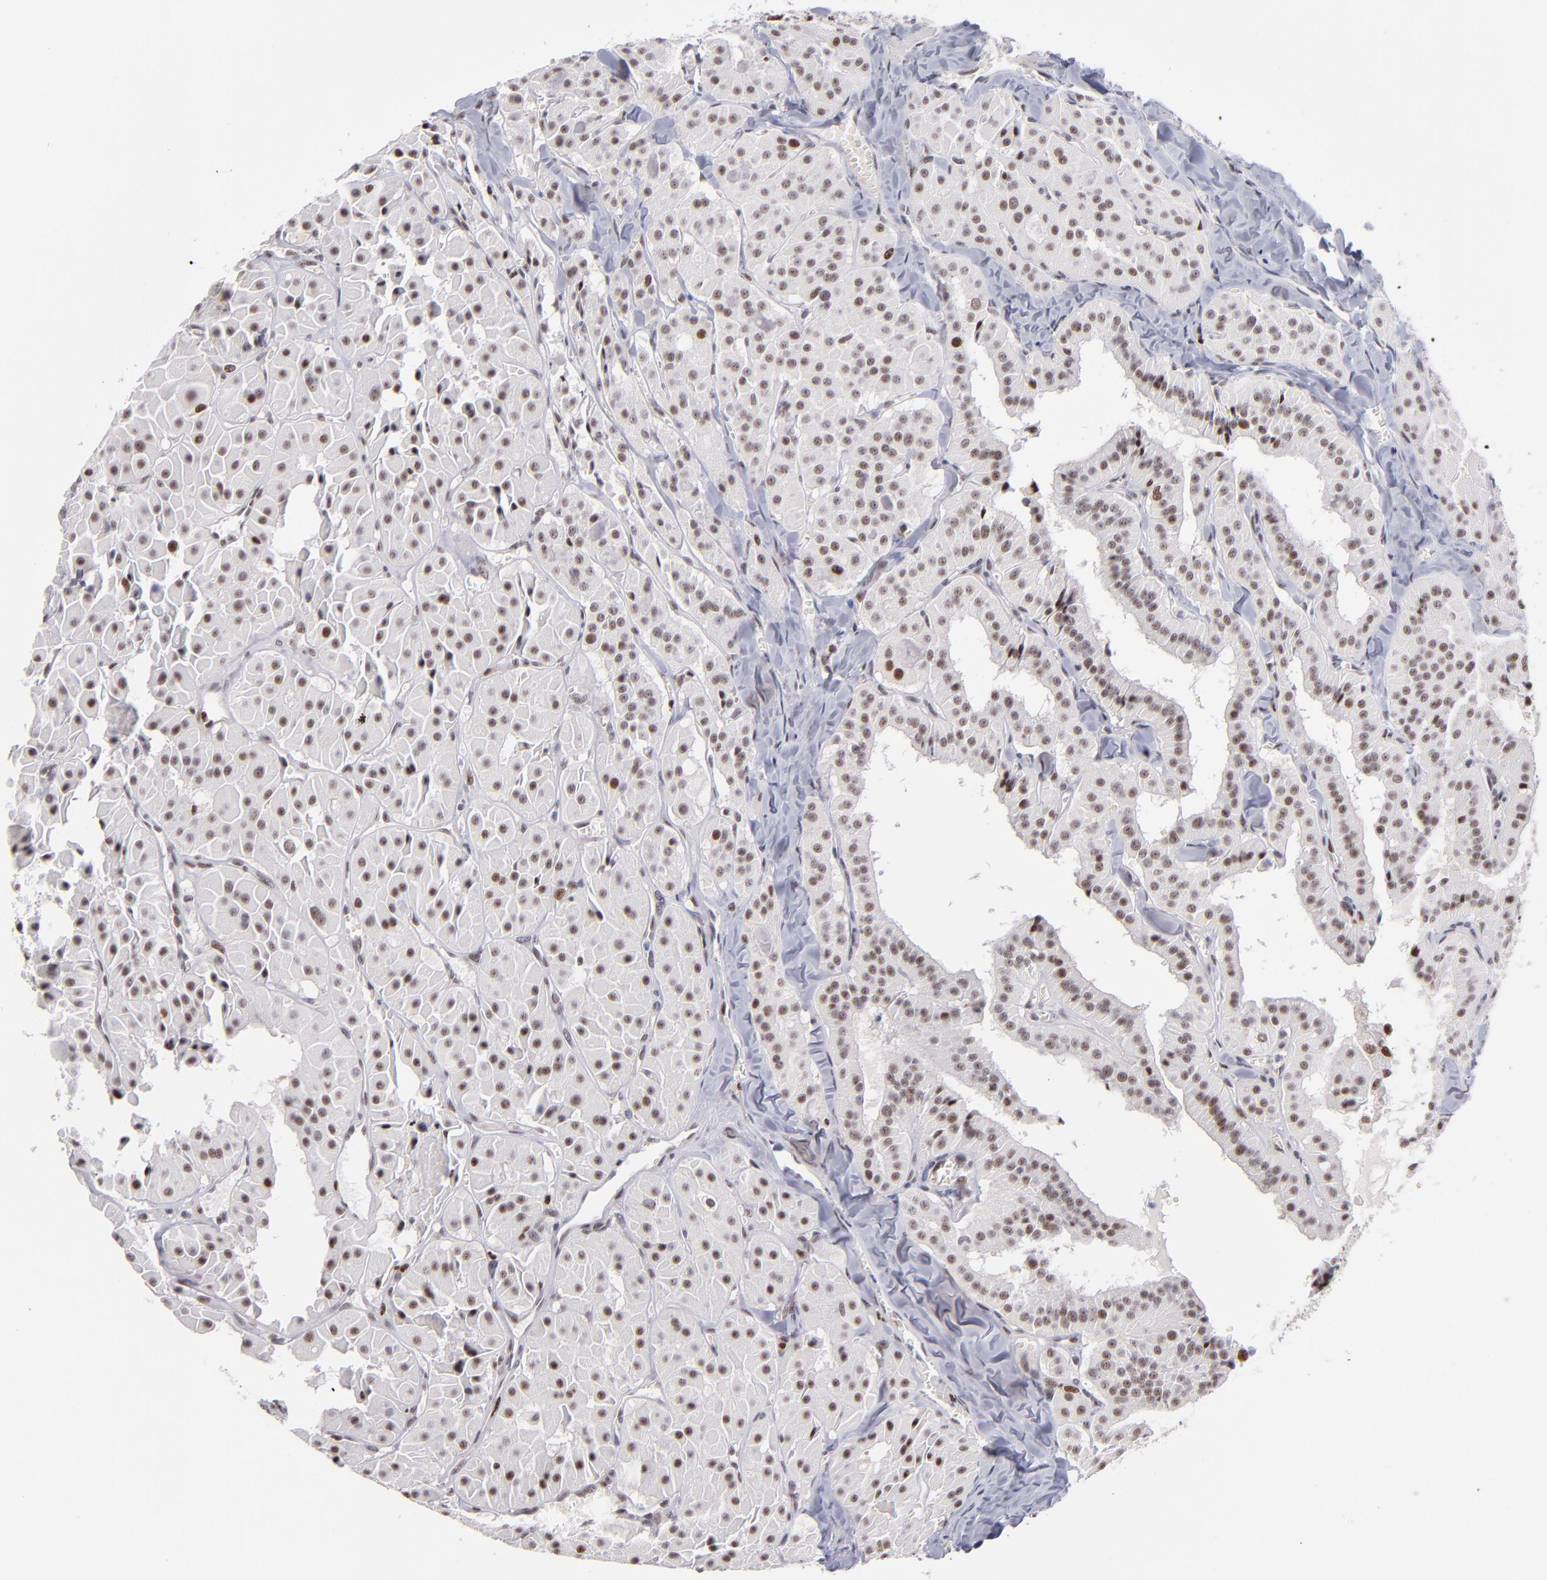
{"staining": {"intensity": "moderate", "quantity": "25%-75%", "location": "nuclear"}, "tissue": "thyroid cancer", "cell_type": "Tumor cells", "image_type": "cancer", "snomed": [{"axis": "morphology", "description": "Carcinoma, NOS"}, {"axis": "topography", "description": "Thyroid gland"}], "caption": "Human thyroid cancer (carcinoma) stained for a protein (brown) shows moderate nuclear positive positivity in about 25%-75% of tumor cells.", "gene": "POLA1", "patient": {"sex": "male", "age": 76}}